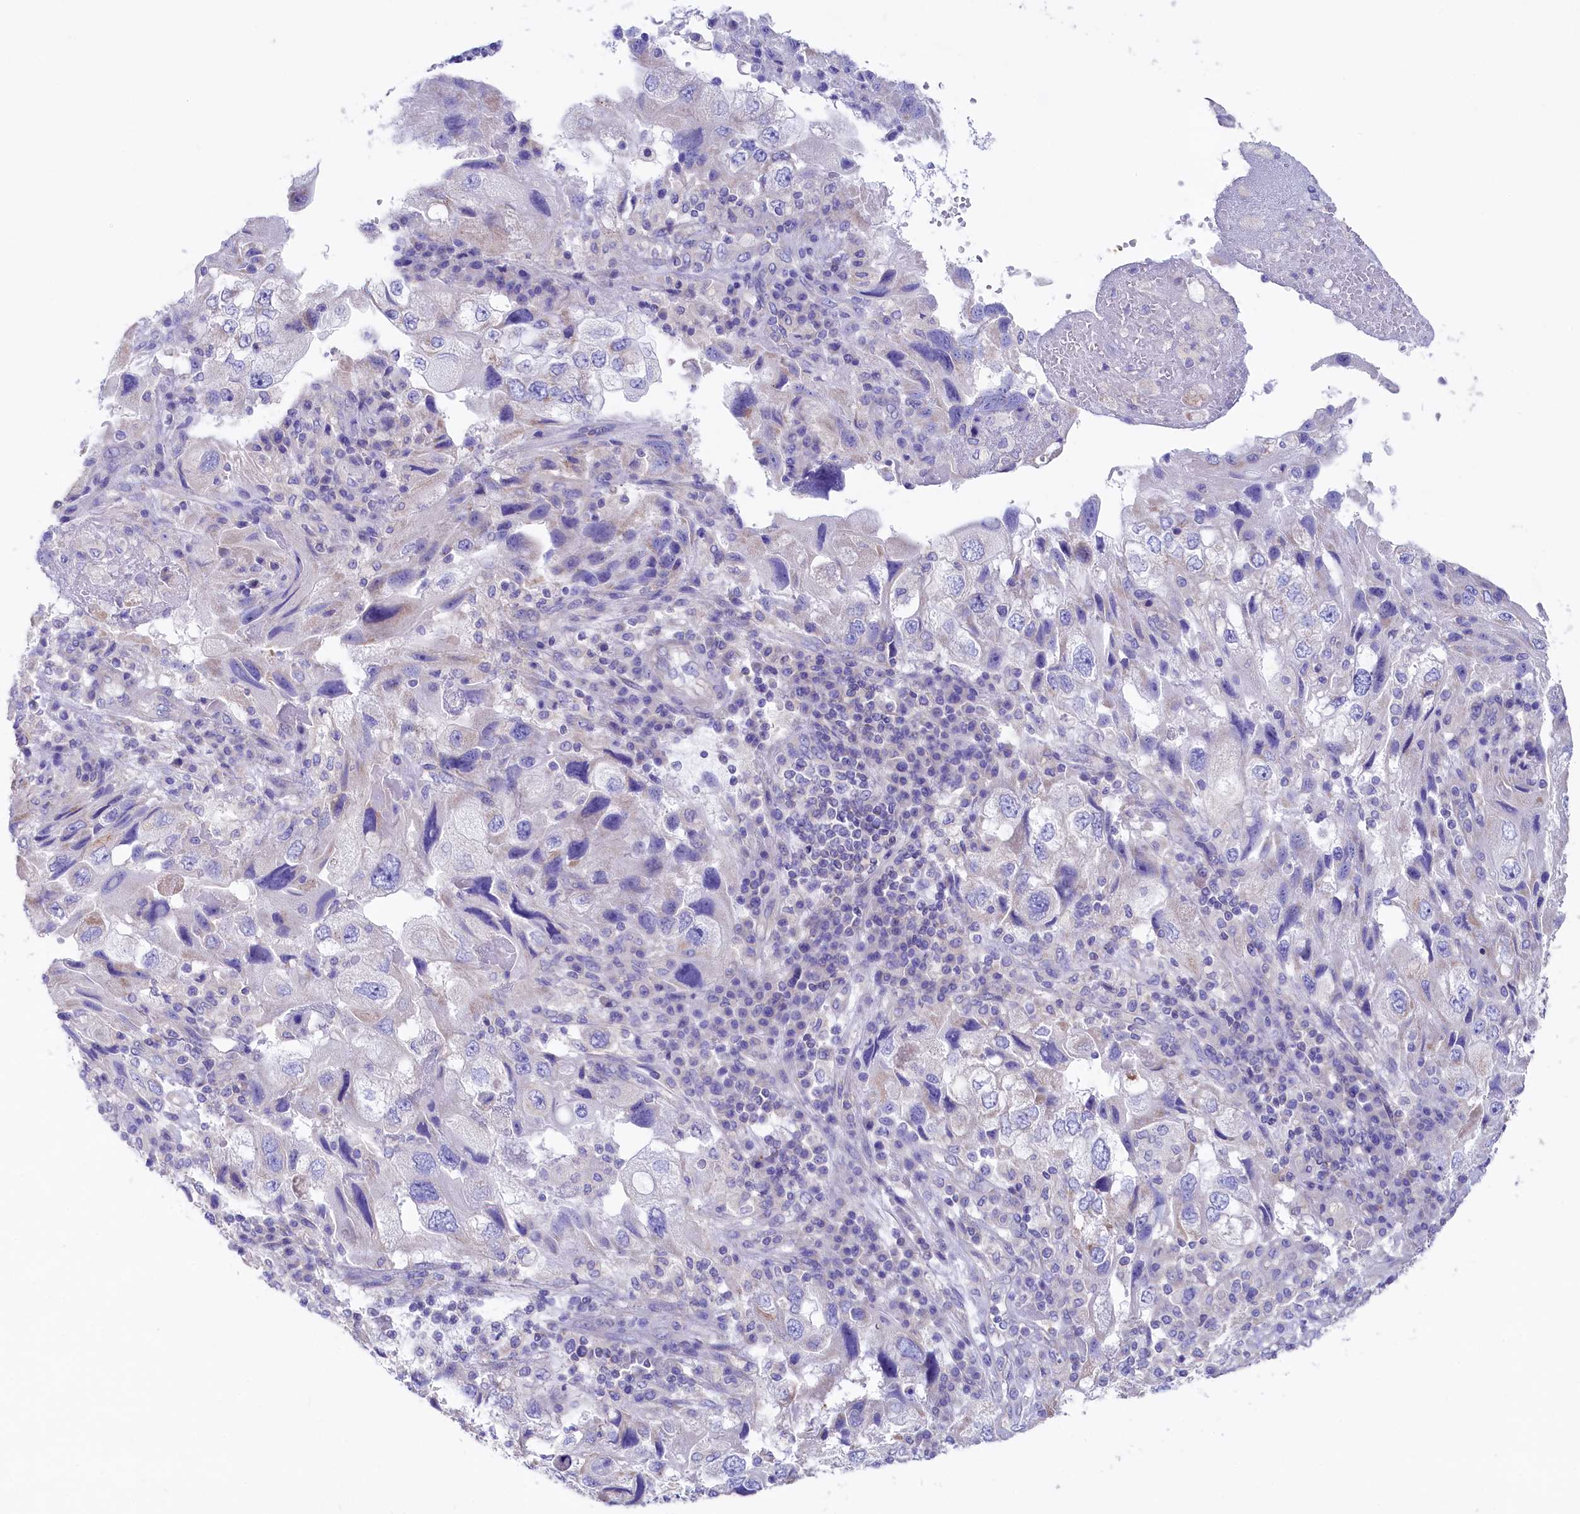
{"staining": {"intensity": "moderate", "quantity": "<25%", "location": "cytoplasmic/membranous"}, "tissue": "endometrial cancer", "cell_type": "Tumor cells", "image_type": "cancer", "snomed": [{"axis": "morphology", "description": "Adenocarcinoma, NOS"}, {"axis": "topography", "description": "Endometrium"}], "caption": "A high-resolution photomicrograph shows IHC staining of endometrial cancer, which reveals moderate cytoplasmic/membranous staining in approximately <25% of tumor cells.", "gene": "VPS26B", "patient": {"sex": "female", "age": 49}}